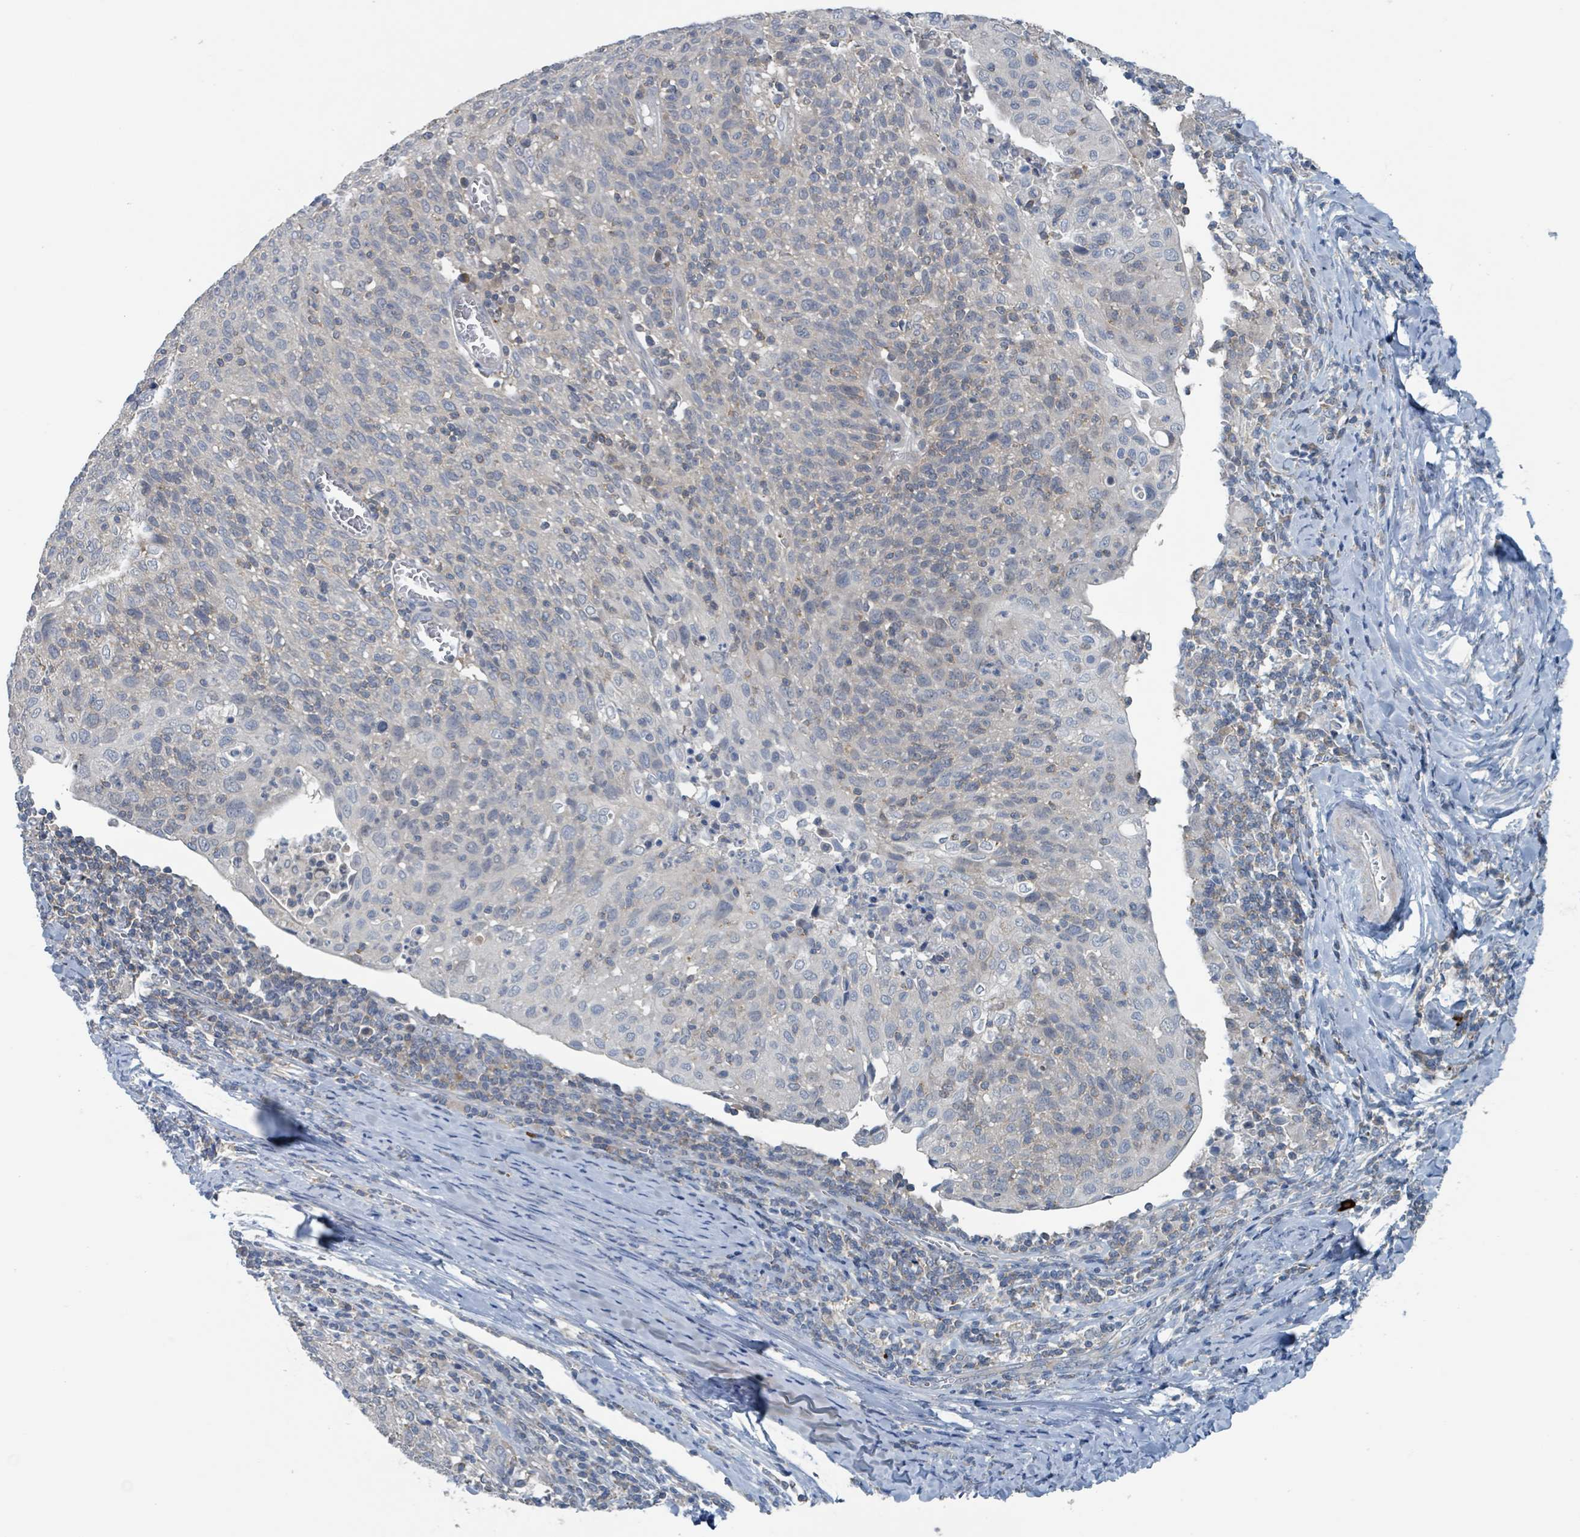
{"staining": {"intensity": "negative", "quantity": "none", "location": "none"}, "tissue": "cervical cancer", "cell_type": "Tumor cells", "image_type": "cancer", "snomed": [{"axis": "morphology", "description": "Squamous cell carcinoma, NOS"}, {"axis": "topography", "description": "Cervix"}], "caption": "High power microscopy histopathology image of an immunohistochemistry image of cervical cancer, revealing no significant expression in tumor cells.", "gene": "ACBD4", "patient": {"sex": "female", "age": 52}}